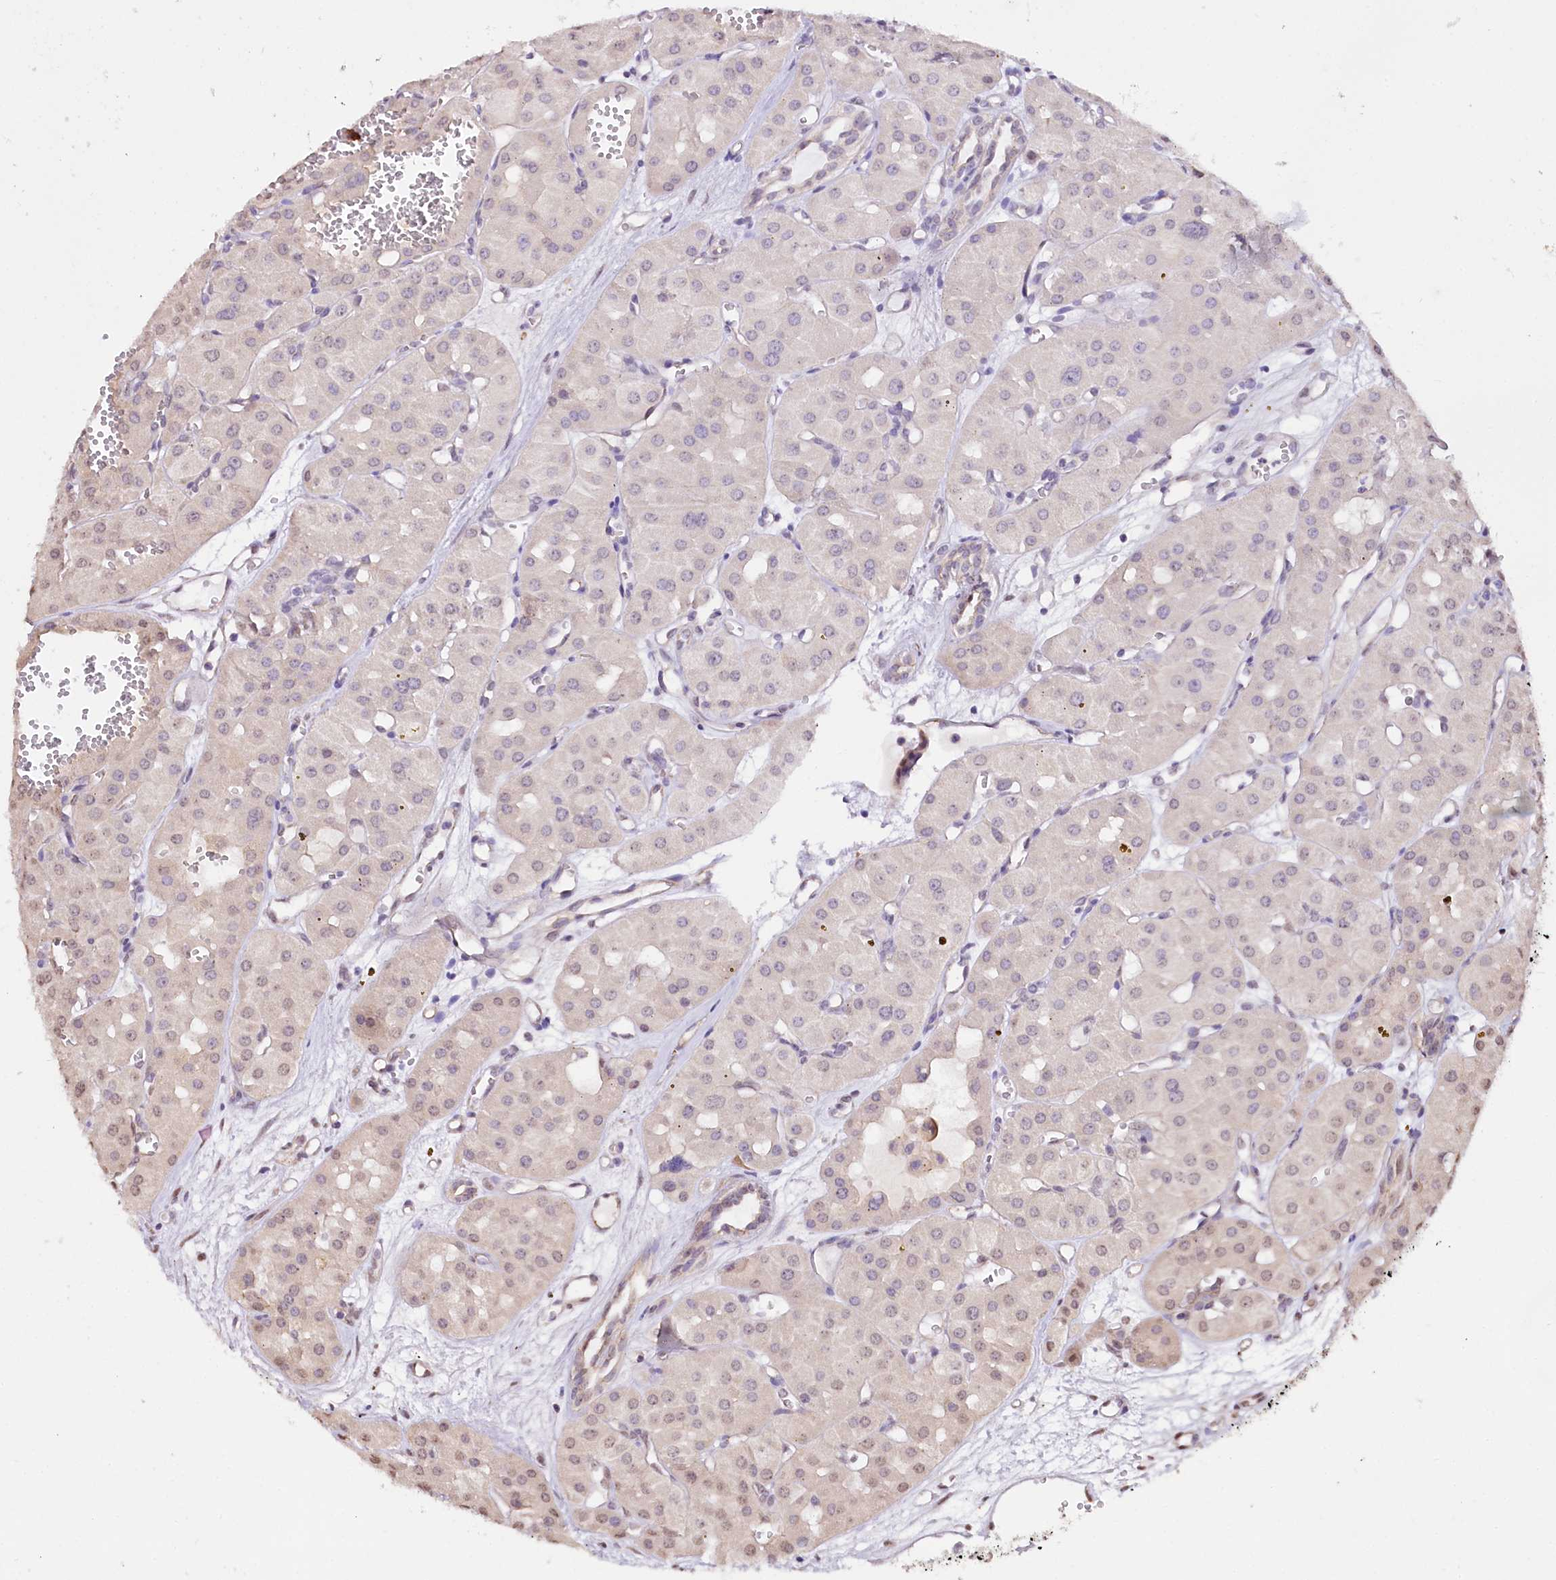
{"staining": {"intensity": "weak", "quantity": "<25%", "location": "nuclear"}, "tissue": "renal cancer", "cell_type": "Tumor cells", "image_type": "cancer", "snomed": [{"axis": "morphology", "description": "Carcinoma, NOS"}, {"axis": "topography", "description": "Kidney"}], "caption": "This is an immunohistochemistry micrograph of renal cancer. There is no positivity in tumor cells.", "gene": "ST7", "patient": {"sex": "female", "age": 75}}